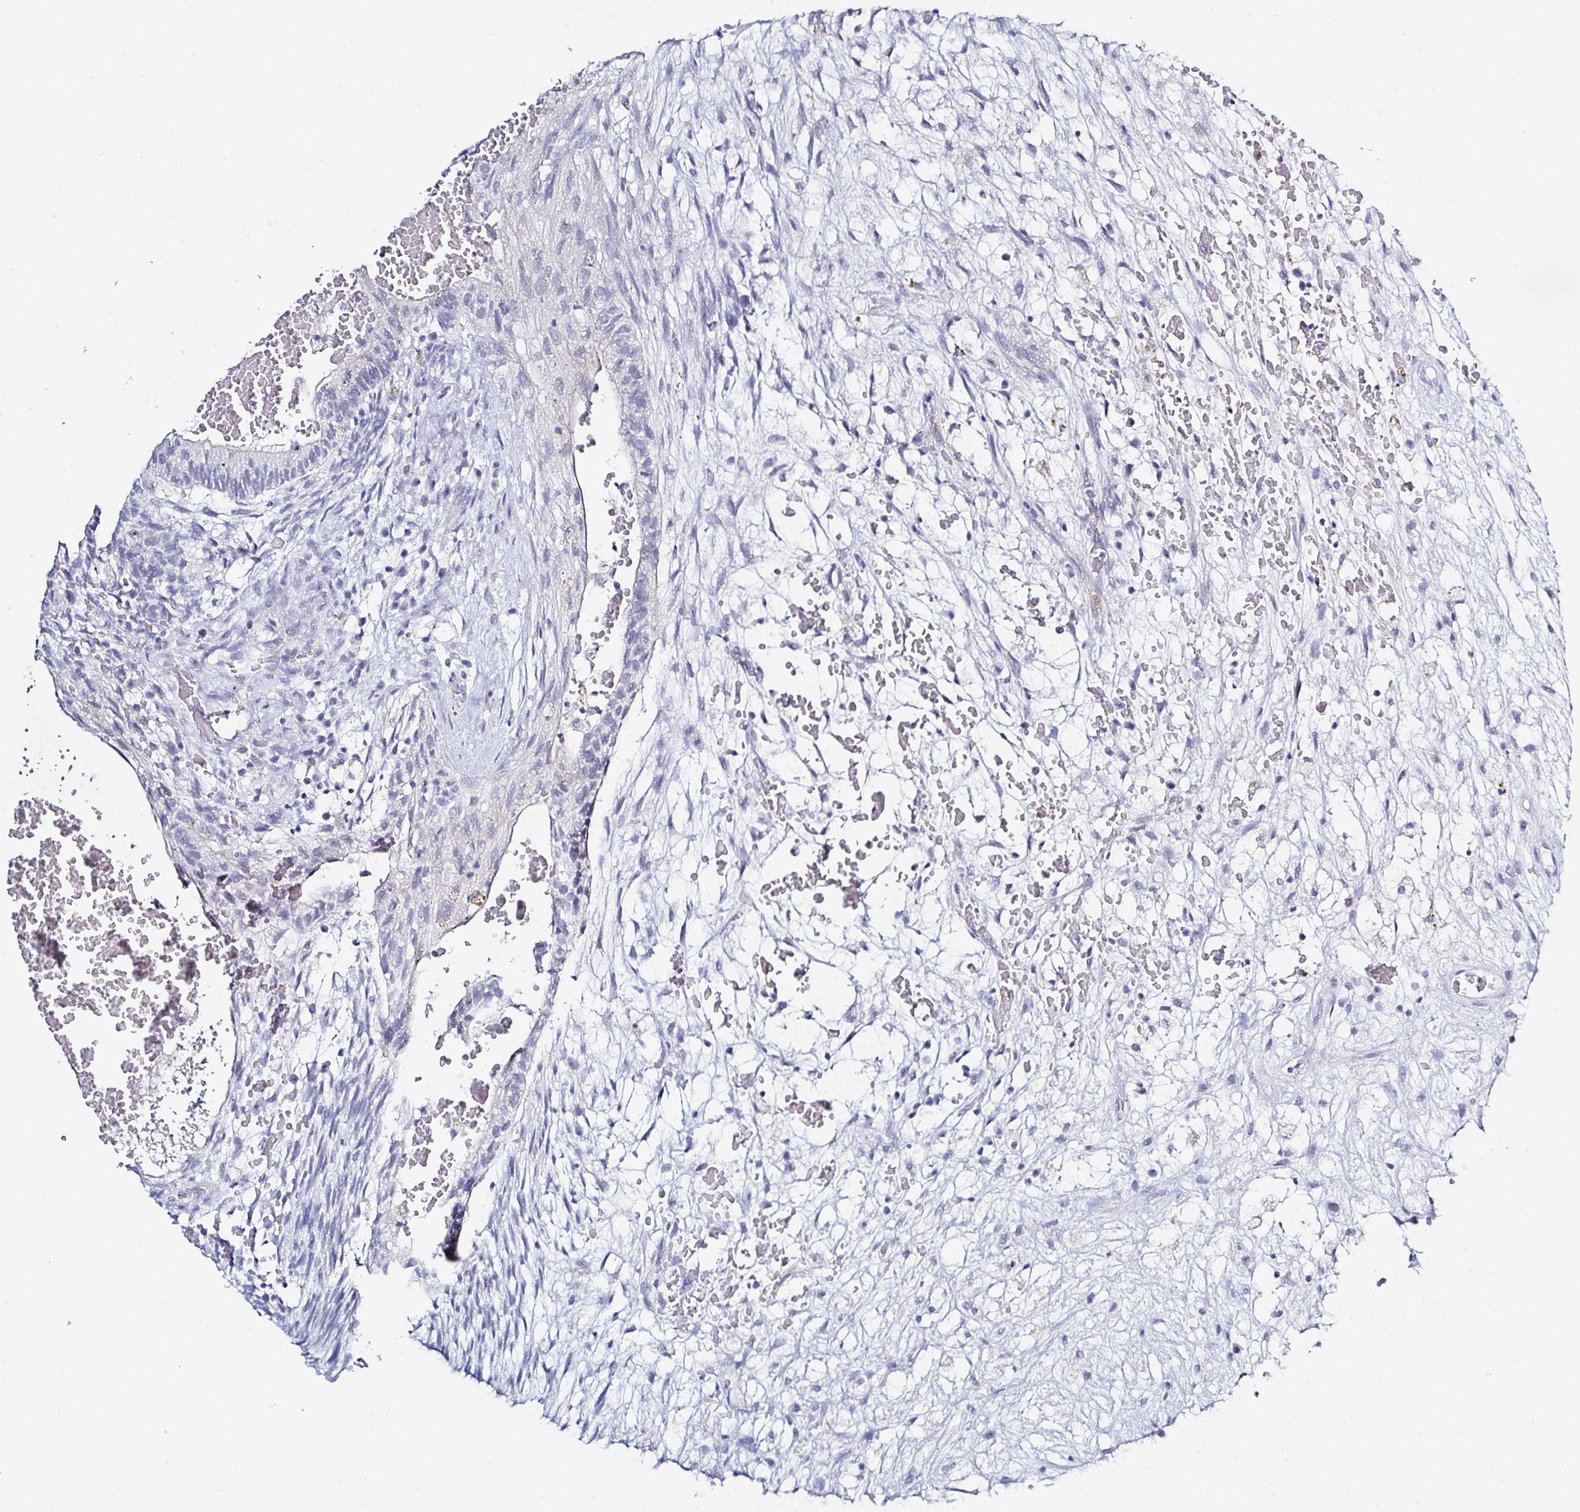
{"staining": {"intensity": "negative", "quantity": "none", "location": "none"}, "tissue": "testis cancer", "cell_type": "Tumor cells", "image_type": "cancer", "snomed": [{"axis": "morphology", "description": "Normal tissue, NOS"}, {"axis": "morphology", "description": "Carcinoma, Embryonal, NOS"}, {"axis": "topography", "description": "Testis"}], "caption": "Tumor cells are negative for brown protein staining in embryonal carcinoma (testis).", "gene": "OR10K1", "patient": {"sex": "male", "age": 32}}